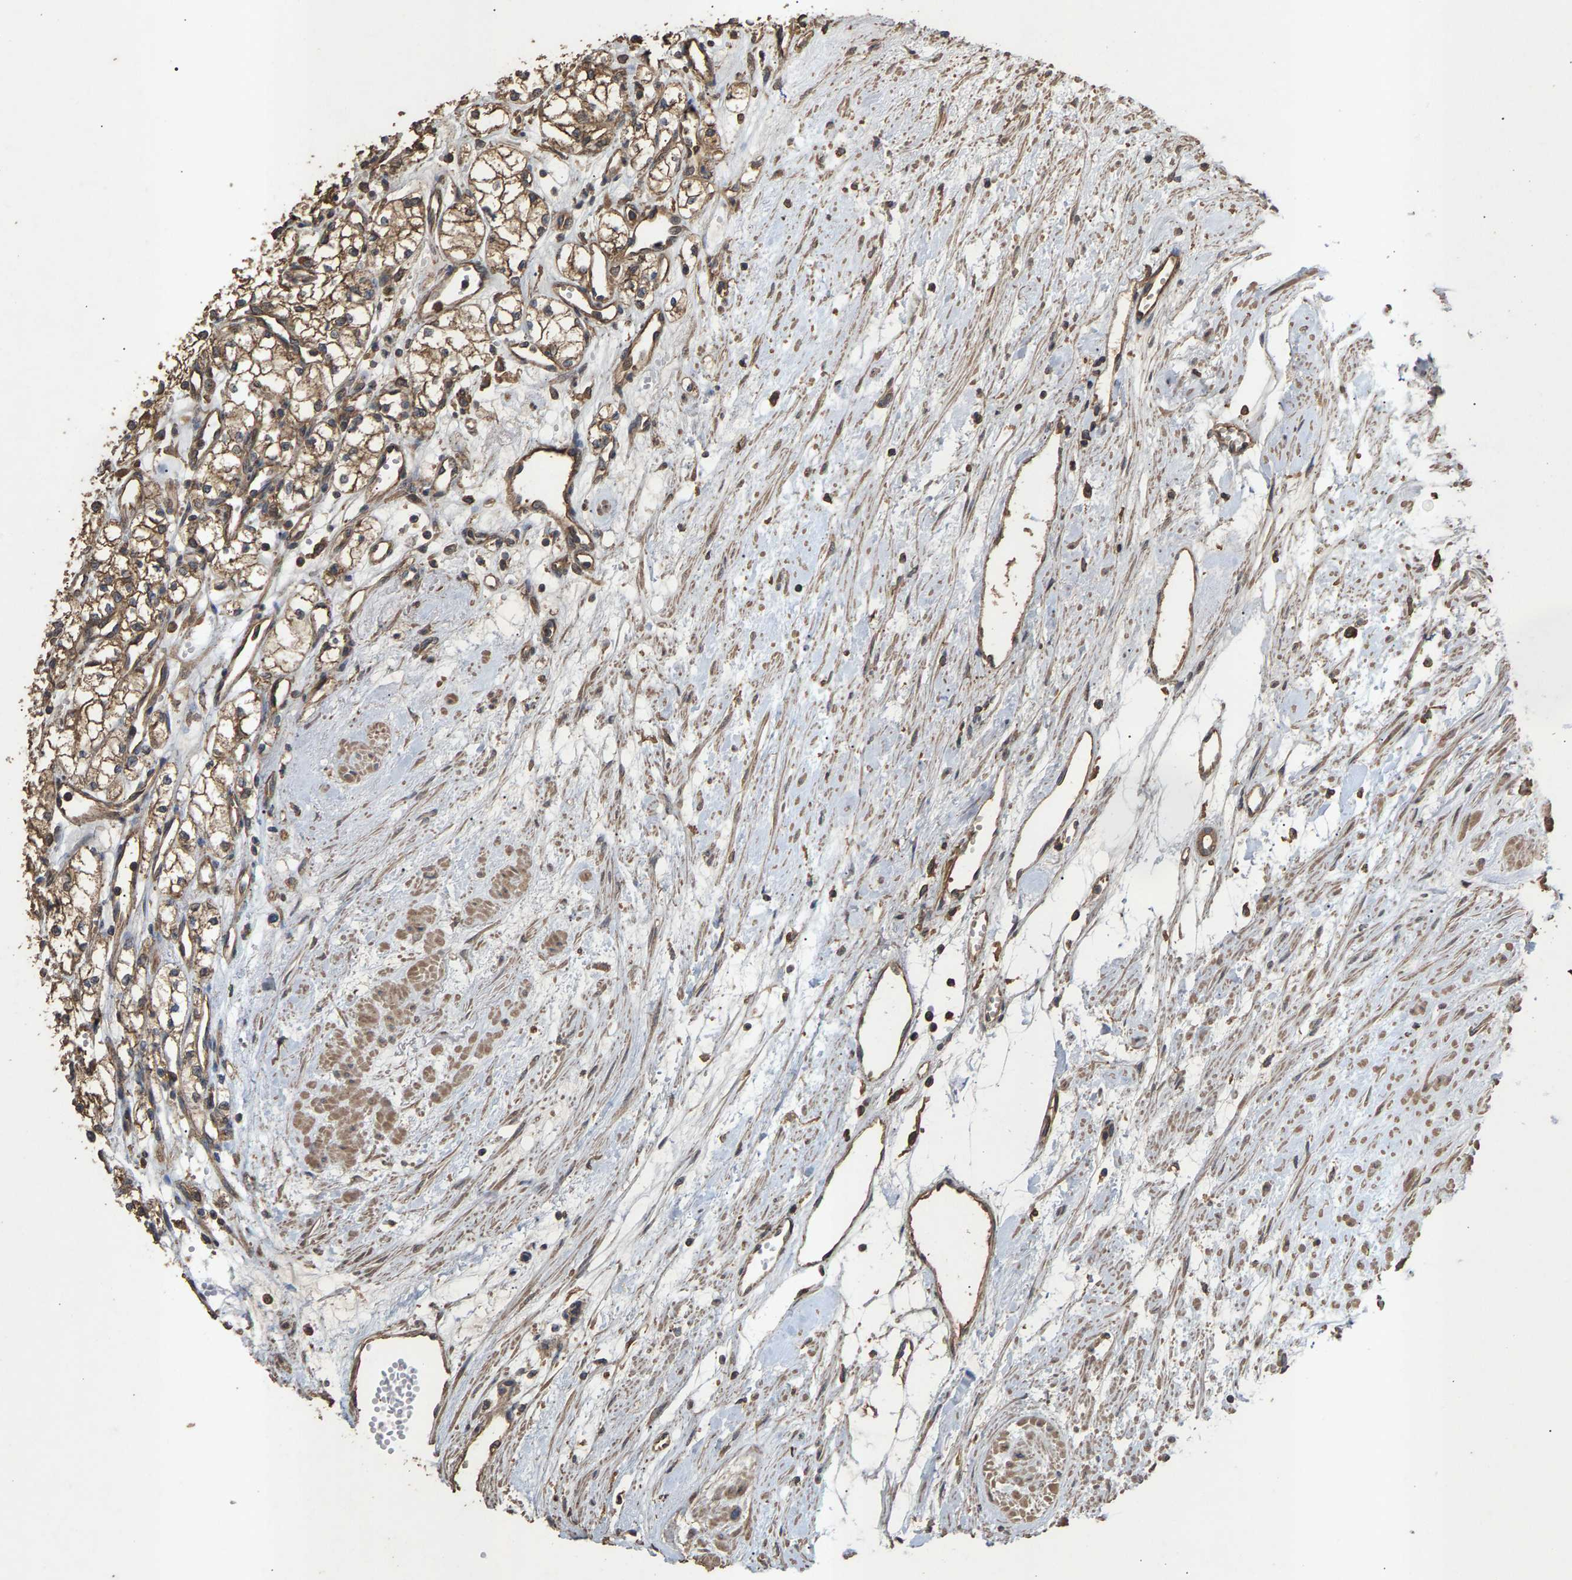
{"staining": {"intensity": "moderate", "quantity": ">75%", "location": "cytoplasmic/membranous"}, "tissue": "renal cancer", "cell_type": "Tumor cells", "image_type": "cancer", "snomed": [{"axis": "morphology", "description": "Adenocarcinoma, NOS"}, {"axis": "topography", "description": "Kidney"}], "caption": "Human adenocarcinoma (renal) stained with a protein marker demonstrates moderate staining in tumor cells.", "gene": "HTRA3", "patient": {"sex": "male", "age": 59}}